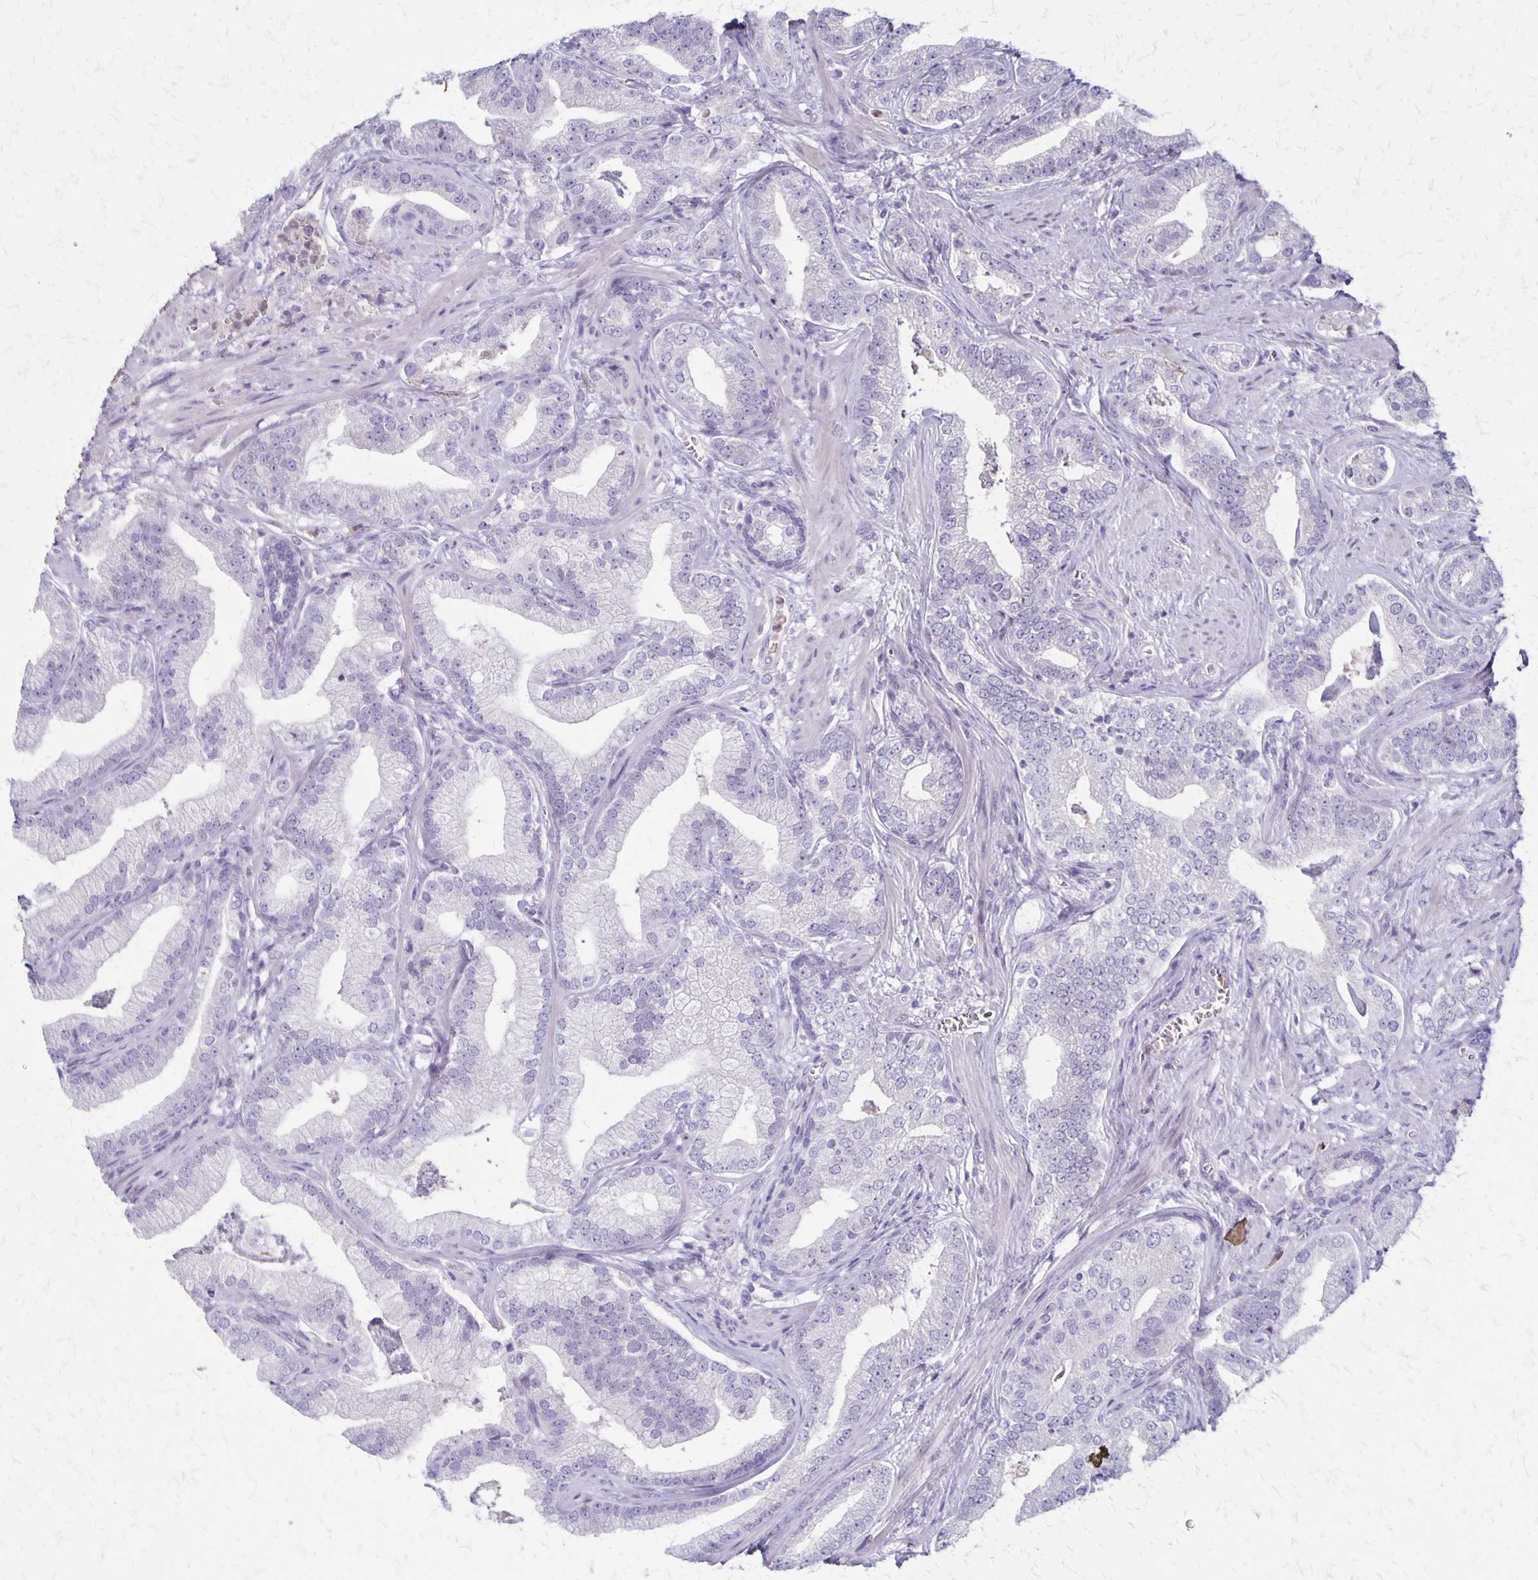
{"staining": {"intensity": "negative", "quantity": "none", "location": "none"}, "tissue": "prostate cancer", "cell_type": "Tumor cells", "image_type": "cancer", "snomed": [{"axis": "morphology", "description": "Adenocarcinoma, Low grade"}, {"axis": "topography", "description": "Prostate"}], "caption": "An image of human low-grade adenocarcinoma (prostate) is negative for staining in tumor cells. The staining is performed using DAB brown chromogen with nuclei counter-stained in using hematoxylin.", "gene": "SEPTIN5", "patient": {"sex": "male", "age": 62}}